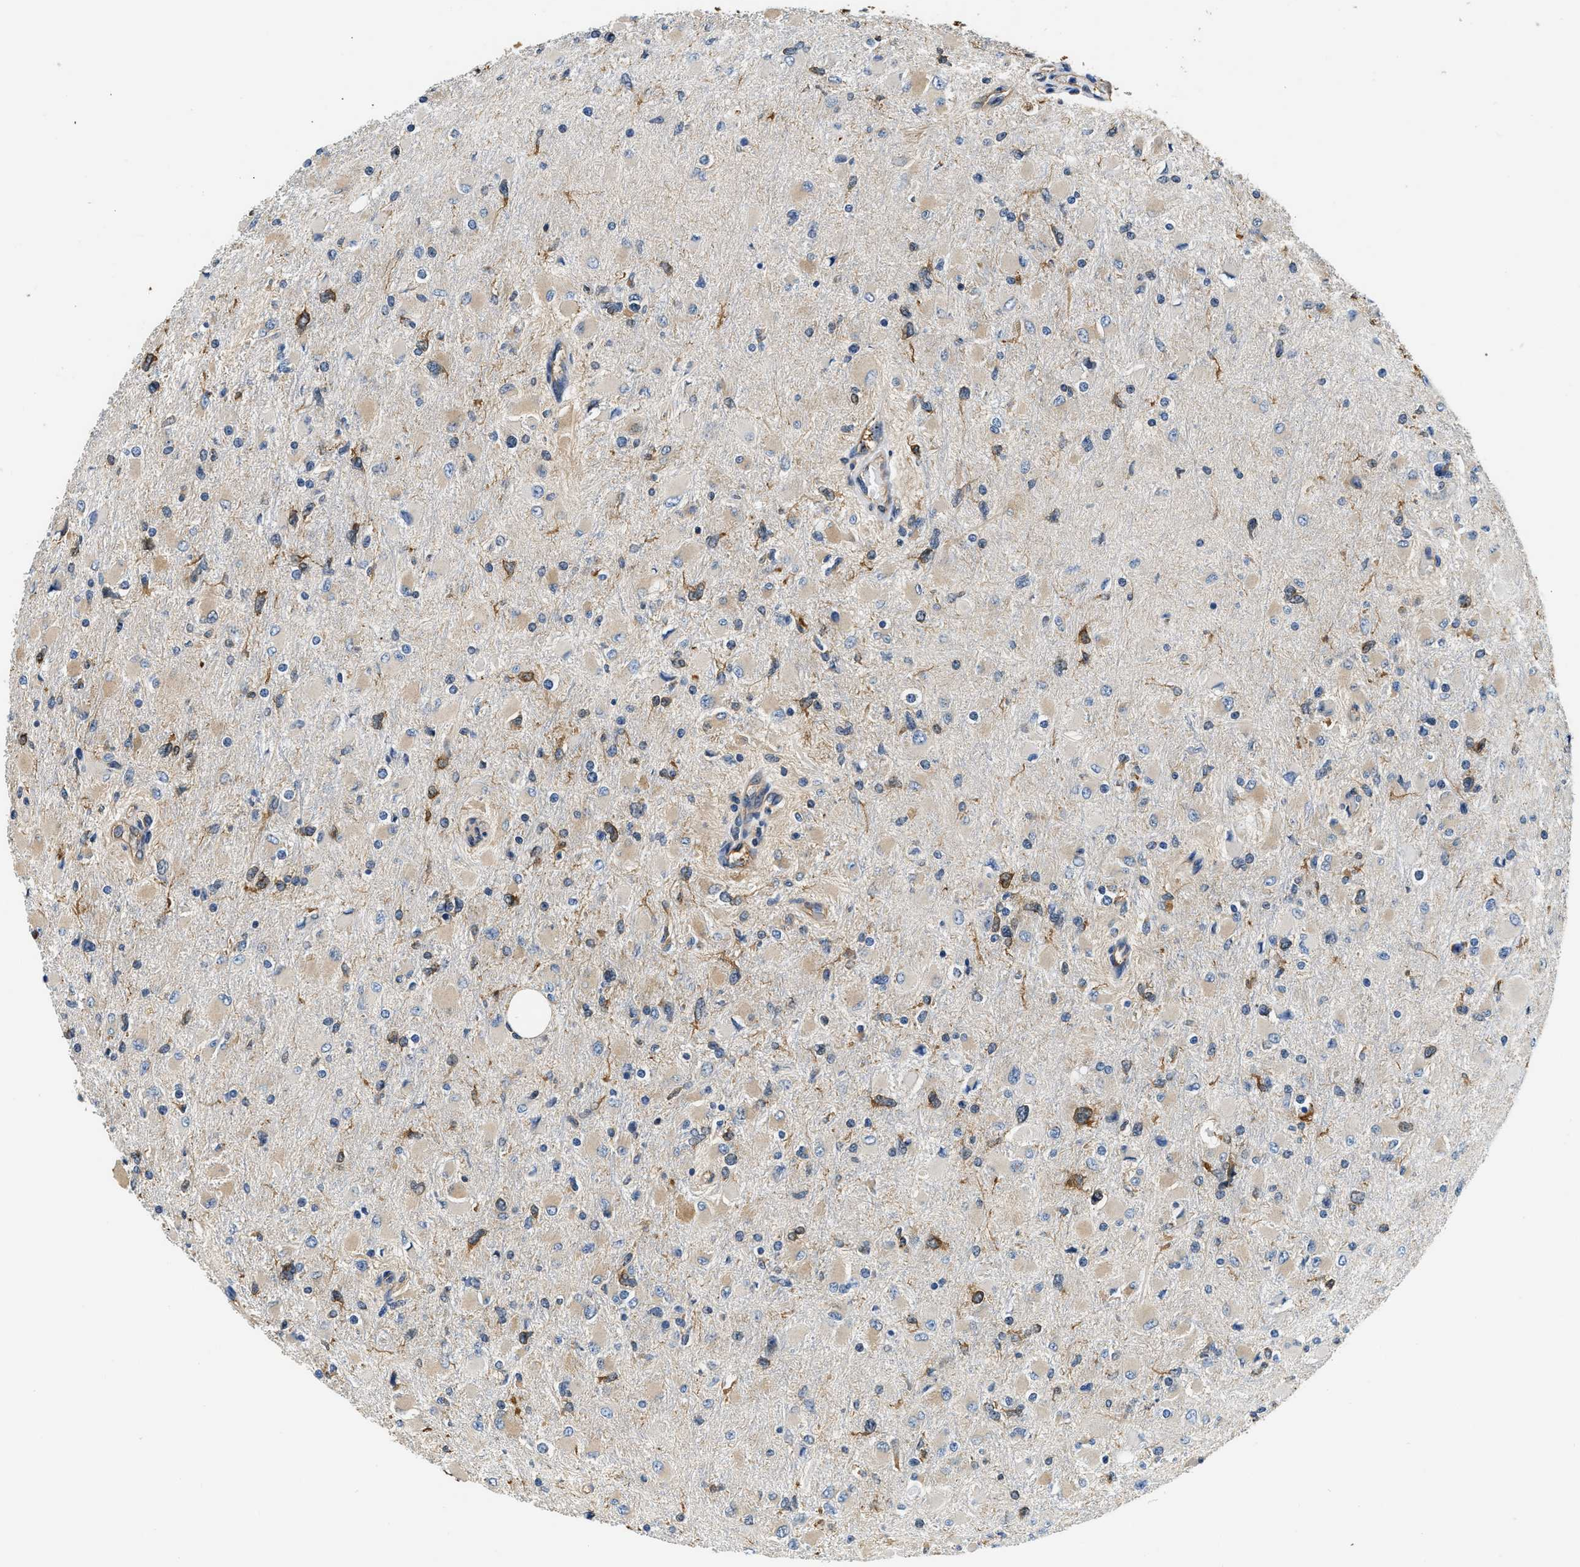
{"staining": {"intensity": "weak", "quantity": "25%-75%", "location": "cytoplasmic/membranous"}, "tissue": "glioma", "cell_type": "Tumor cells", "image_type": "cancer", "snomed": [{"axis": "morphology", "description": "Glioma, malignant, High grade"}, {"axis": "topography", "description": "Cerebral cortex"}], "caption": "Brown immunohistochemical staining in malignant glioma (high-grade) shows weak cytoplasmic/membranous positivity in about 25%-75% of tumor cells. (DAB IHC, brown staining for protein, blue staining for nuclei).", "gene": "PPP2R1B", "patient": {"sex": "female", "age": 36}}